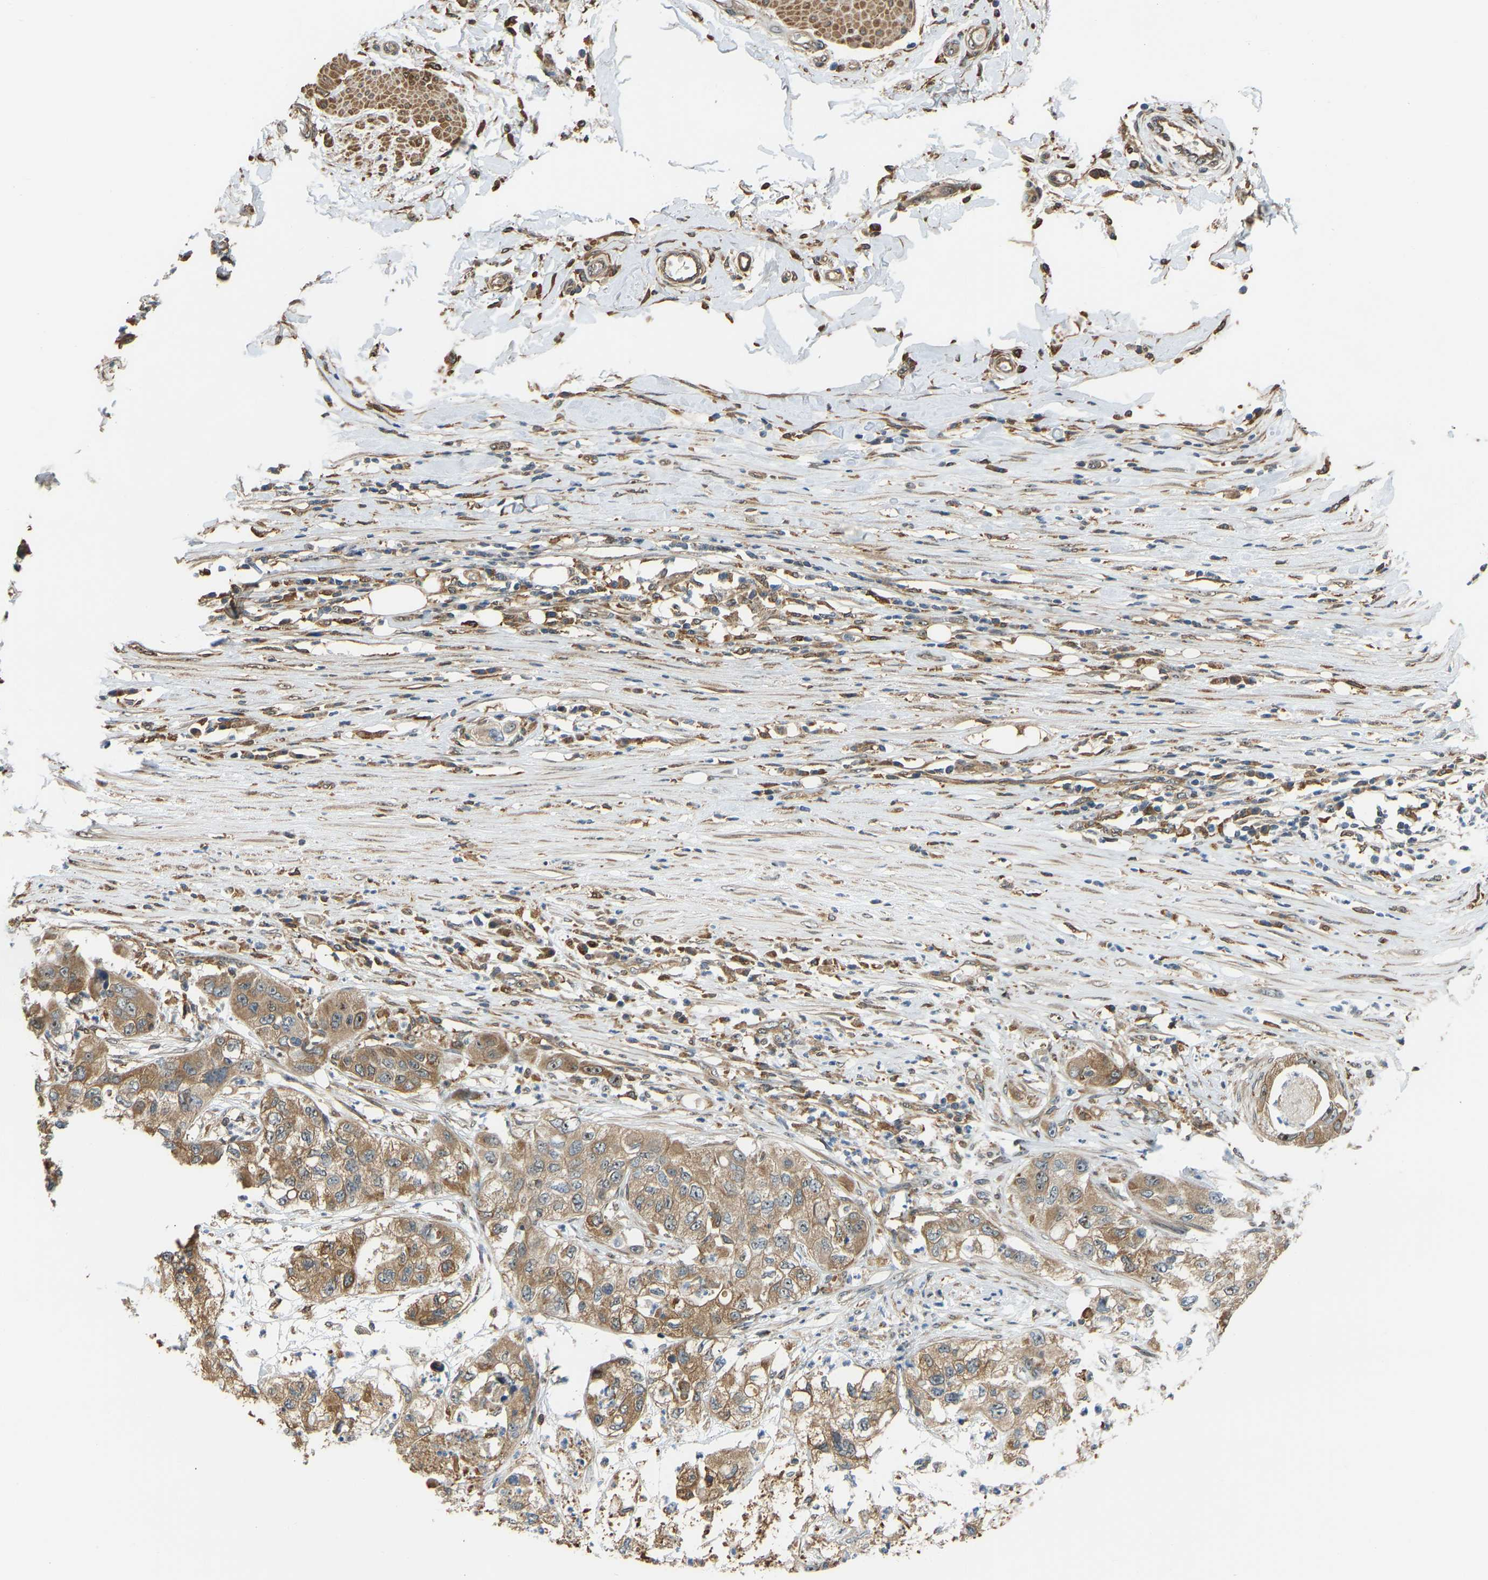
{"staining": {"intensity": "moderate", "quantity": ">75%", "location": "cytoplasmic/membranous"}, "tissue": "pancreatic cancer", "cell_type": "Tumor cells", "image_type": "cancer", "snomed": [{"axis": "morphology", "description": "Adenocarcinoma, NOS"}, {"axis": "topography", "description": "Pancreas"}], "caption": "Approximately >75% of tumor cells in pancreatic cancer (adenocarcinoma) exhibit moderate cytoplasmic/membranous protein expression as visualized by brown immunohistochemical staining.", "gene": "OS9", "patient": {"sex": "female", "age": 78}}